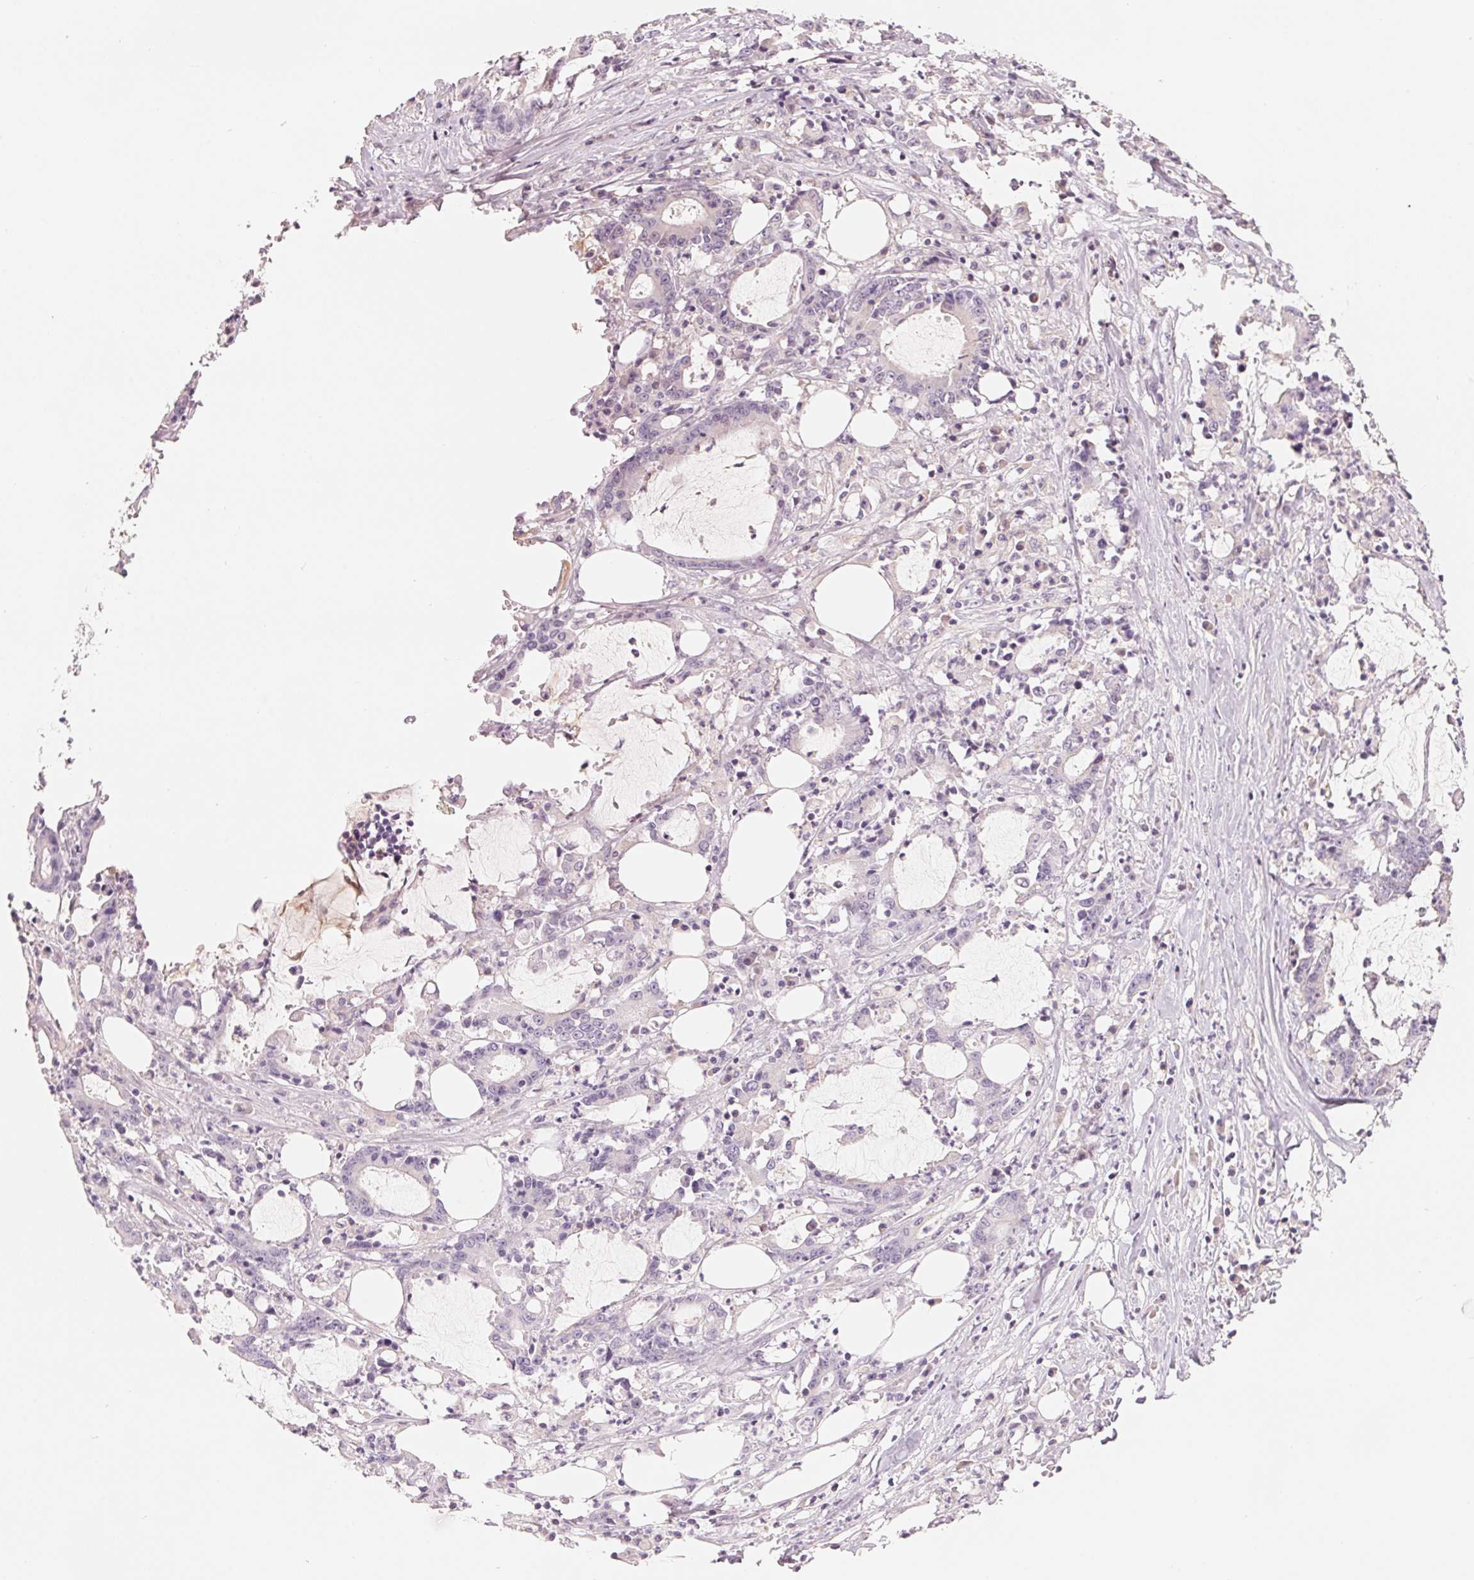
{"staining": {"intensity": "negative", "quantity": "none", "location": "none"}, "tissue": "stomach cancer", "cell_type": "Tumor cells", "image_type": "cancer", "snomed": [{"axis": "morphology", "description": "Adenocarcinoma, NOS"}, {"axis": "topography", "description": "Stomach, upper"}], "caption": "There is no significant staining in tumor cells of stomach adenocarcinoma.", "gene": "CFHR2", "patient": {"sex": "male", "age": 68}}